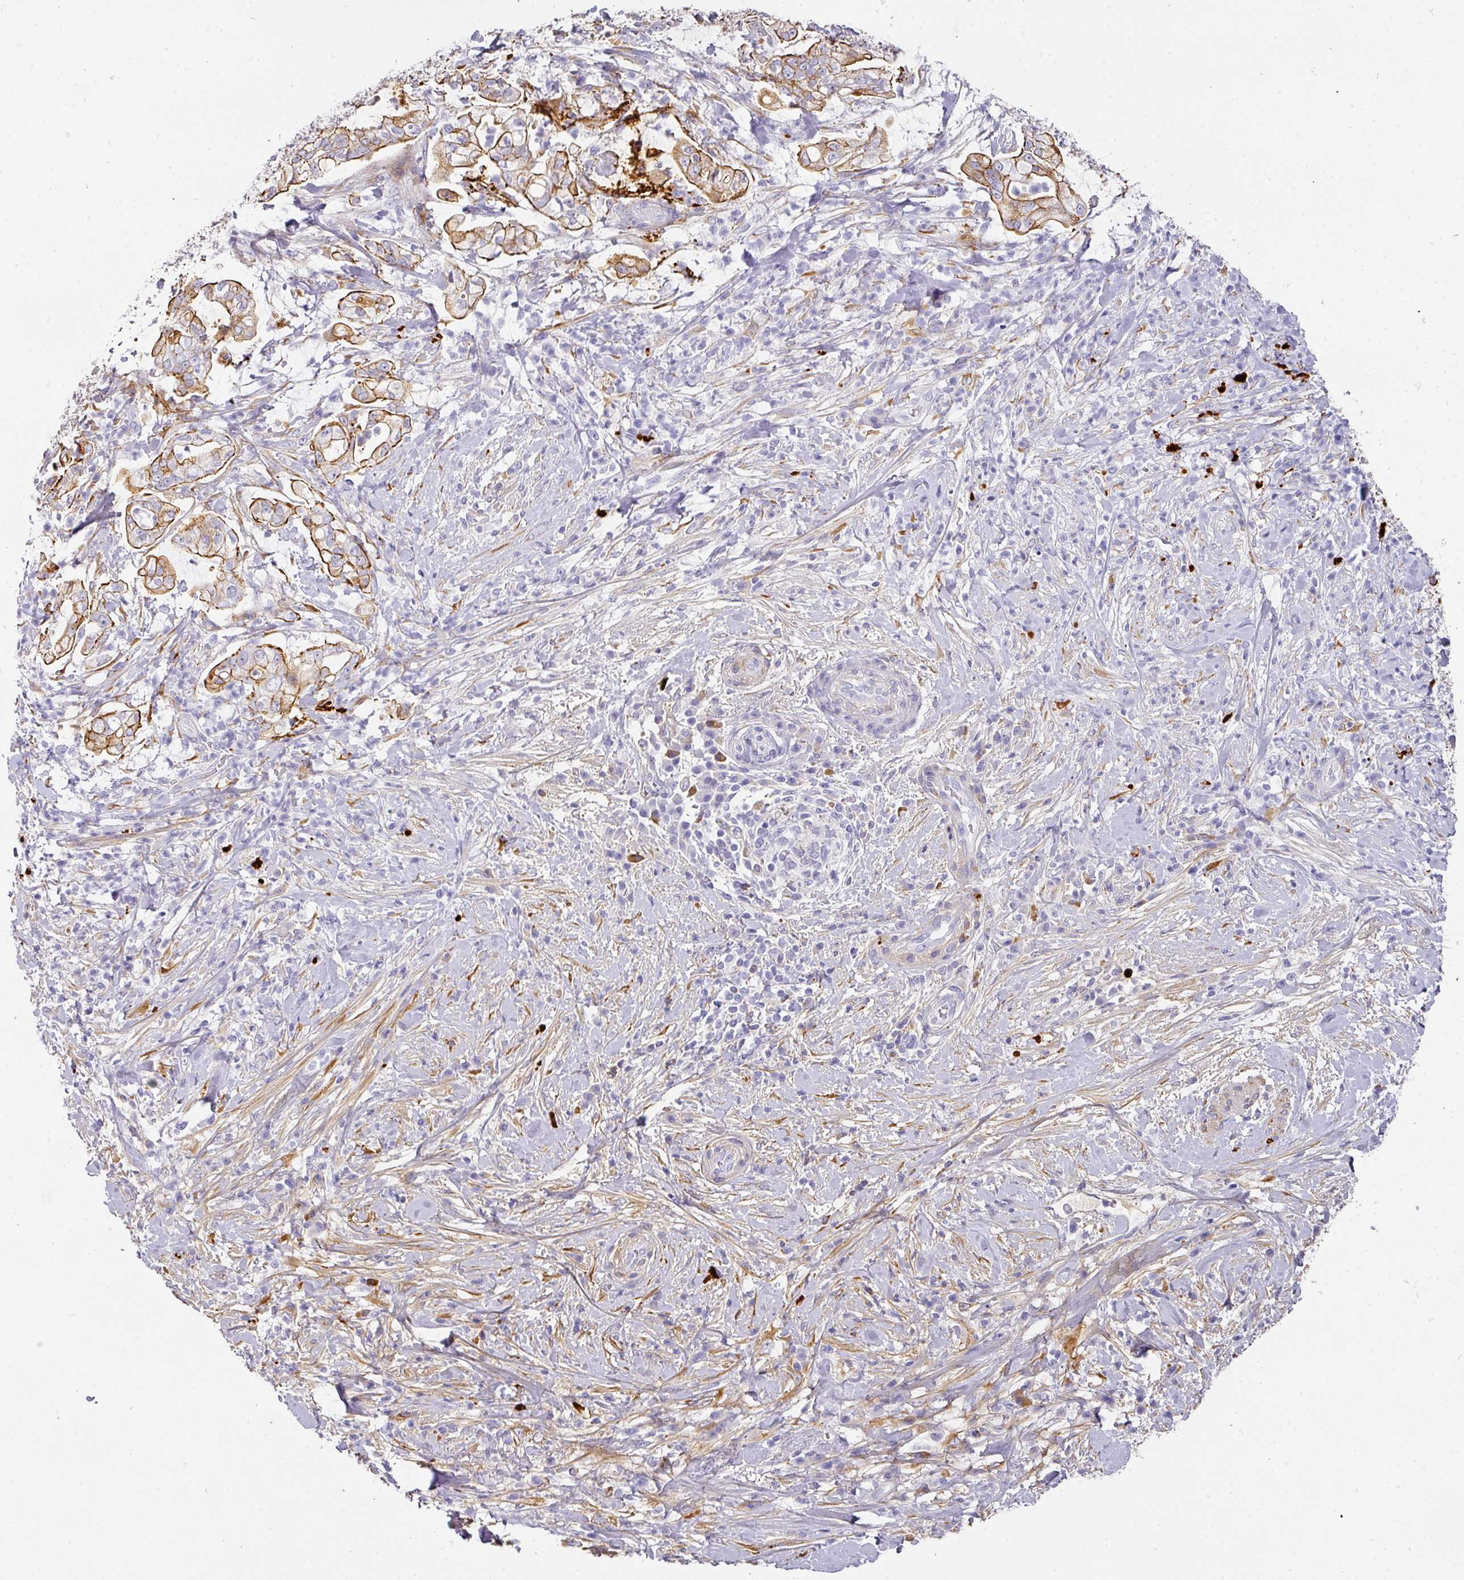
{"staining": {"intensity": "strong", "quantity": ">75%", "location": "cytoplasmic/membranous"}, "tissue": "pancreatic cancer", "cell_type": "Tumor cells", "image_type": "cancer", "snomed": [{"axis": "morphology", "description": "Adenocarcinoma, NOS"}, {"axis": "topography", "description": "Pancreas"}], "caption": "This micrograph reveals immunohistochemistry (IHC) staining of pancreatic cancer, with high strong cytoplasmic/membranous staining in approximately >75% of tumor cells.", "gene": "ANKRD29", "patient": {"sex": "female", "age": 69}}